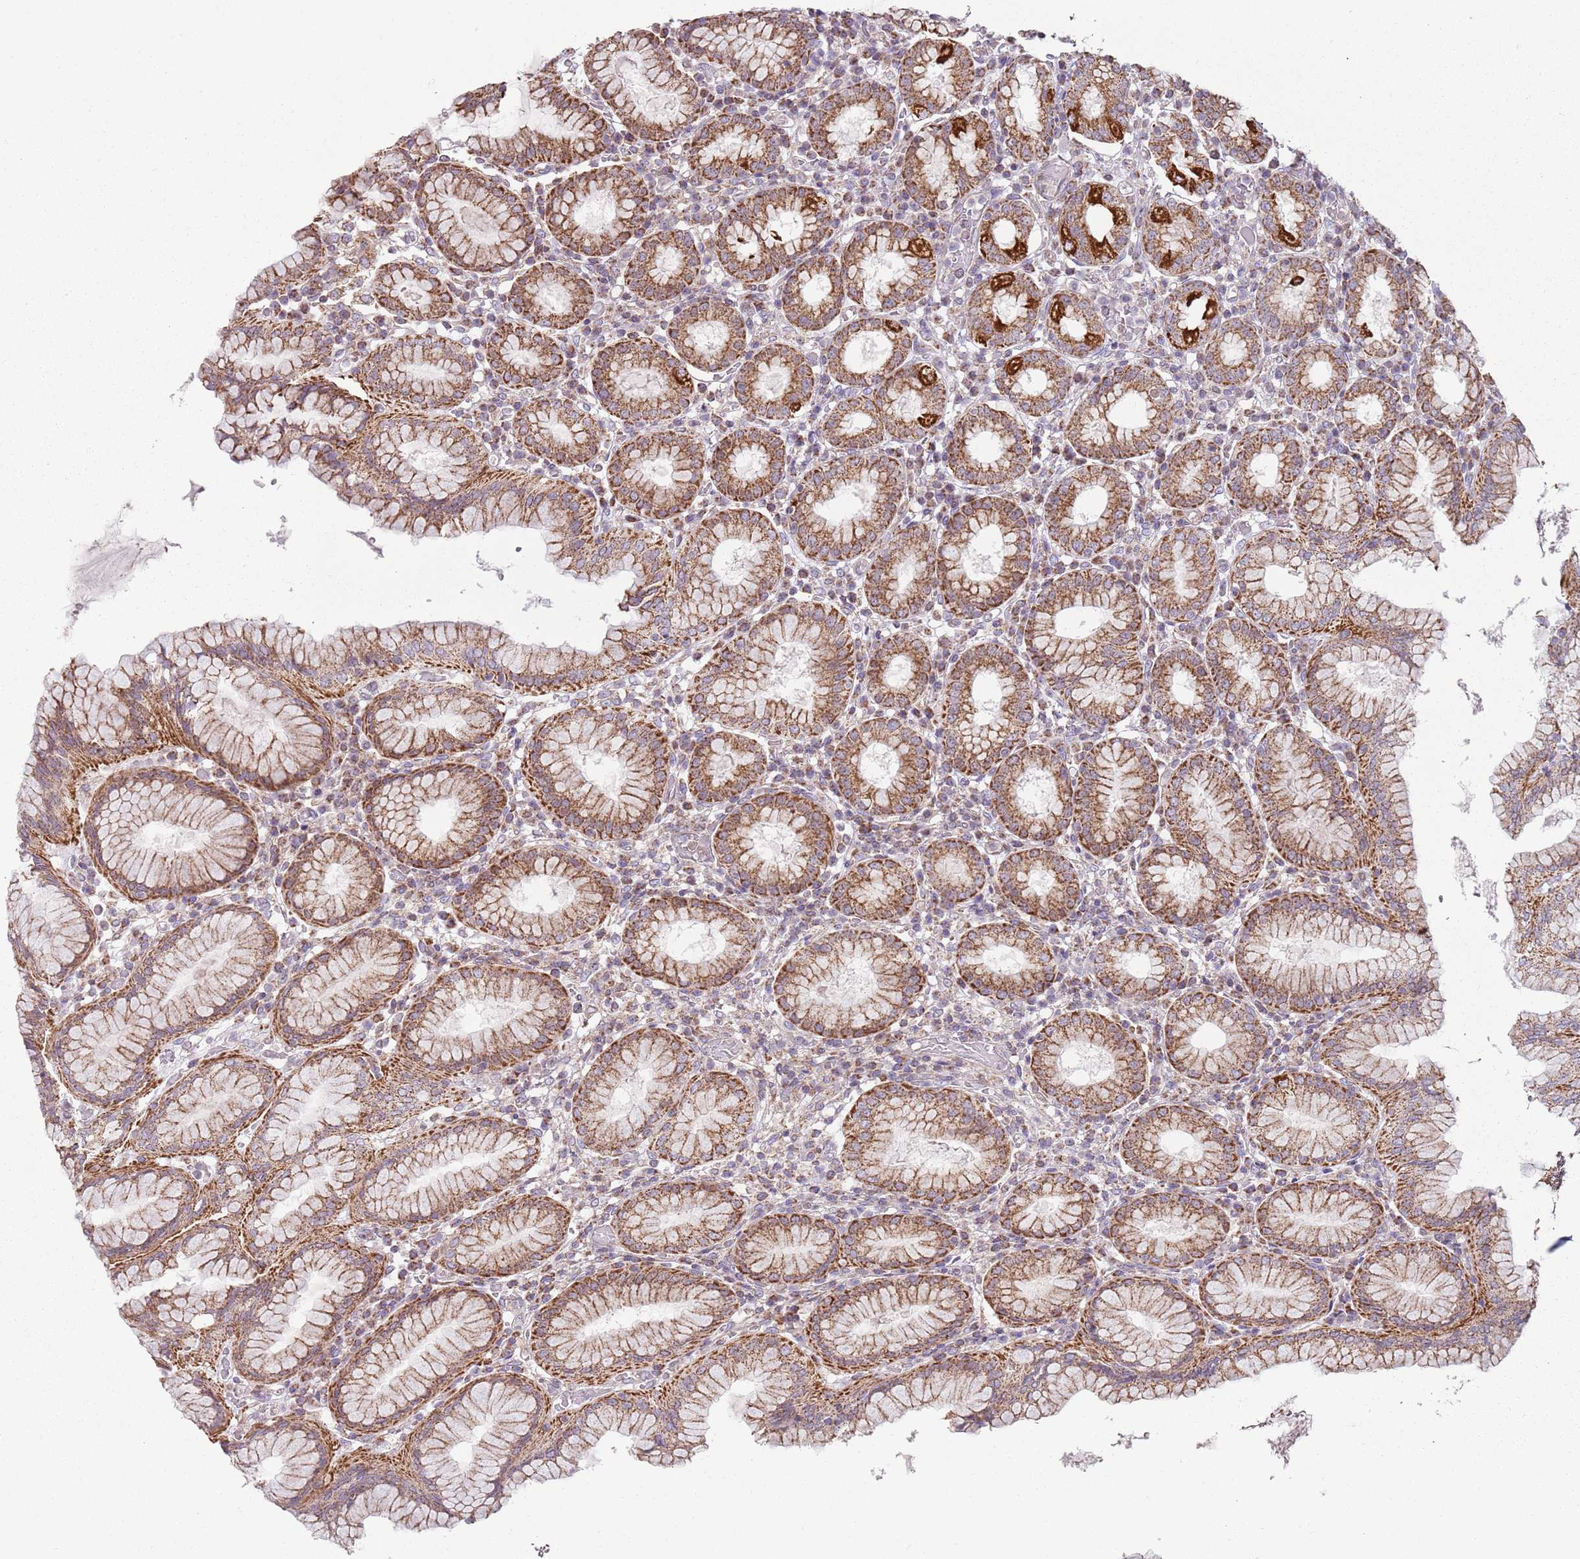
{"staining": {"intensity": "strong", "quantity": ">75%", "location": "cytoplasmic/membranous"}, "tissue": "stomach", "cell_type": "Glandular cells", "image_type": "normal", "snomed": [{"axis": "morphology", "description": "Normal tissue, NOS"}, {"axis": "topography", "description": "Stomach"}, {"axis": "topography", "description": "Stomach, lower"}], "caption": "This photomicrograph shows immunohistochemistry (IHC) staining of unremarkable stomach, with high strong cytoplasmic/membranous expression in about >75% of glandular cells.", "gene": "GAS8", "patient": {"sex": "female", "age": 56}}